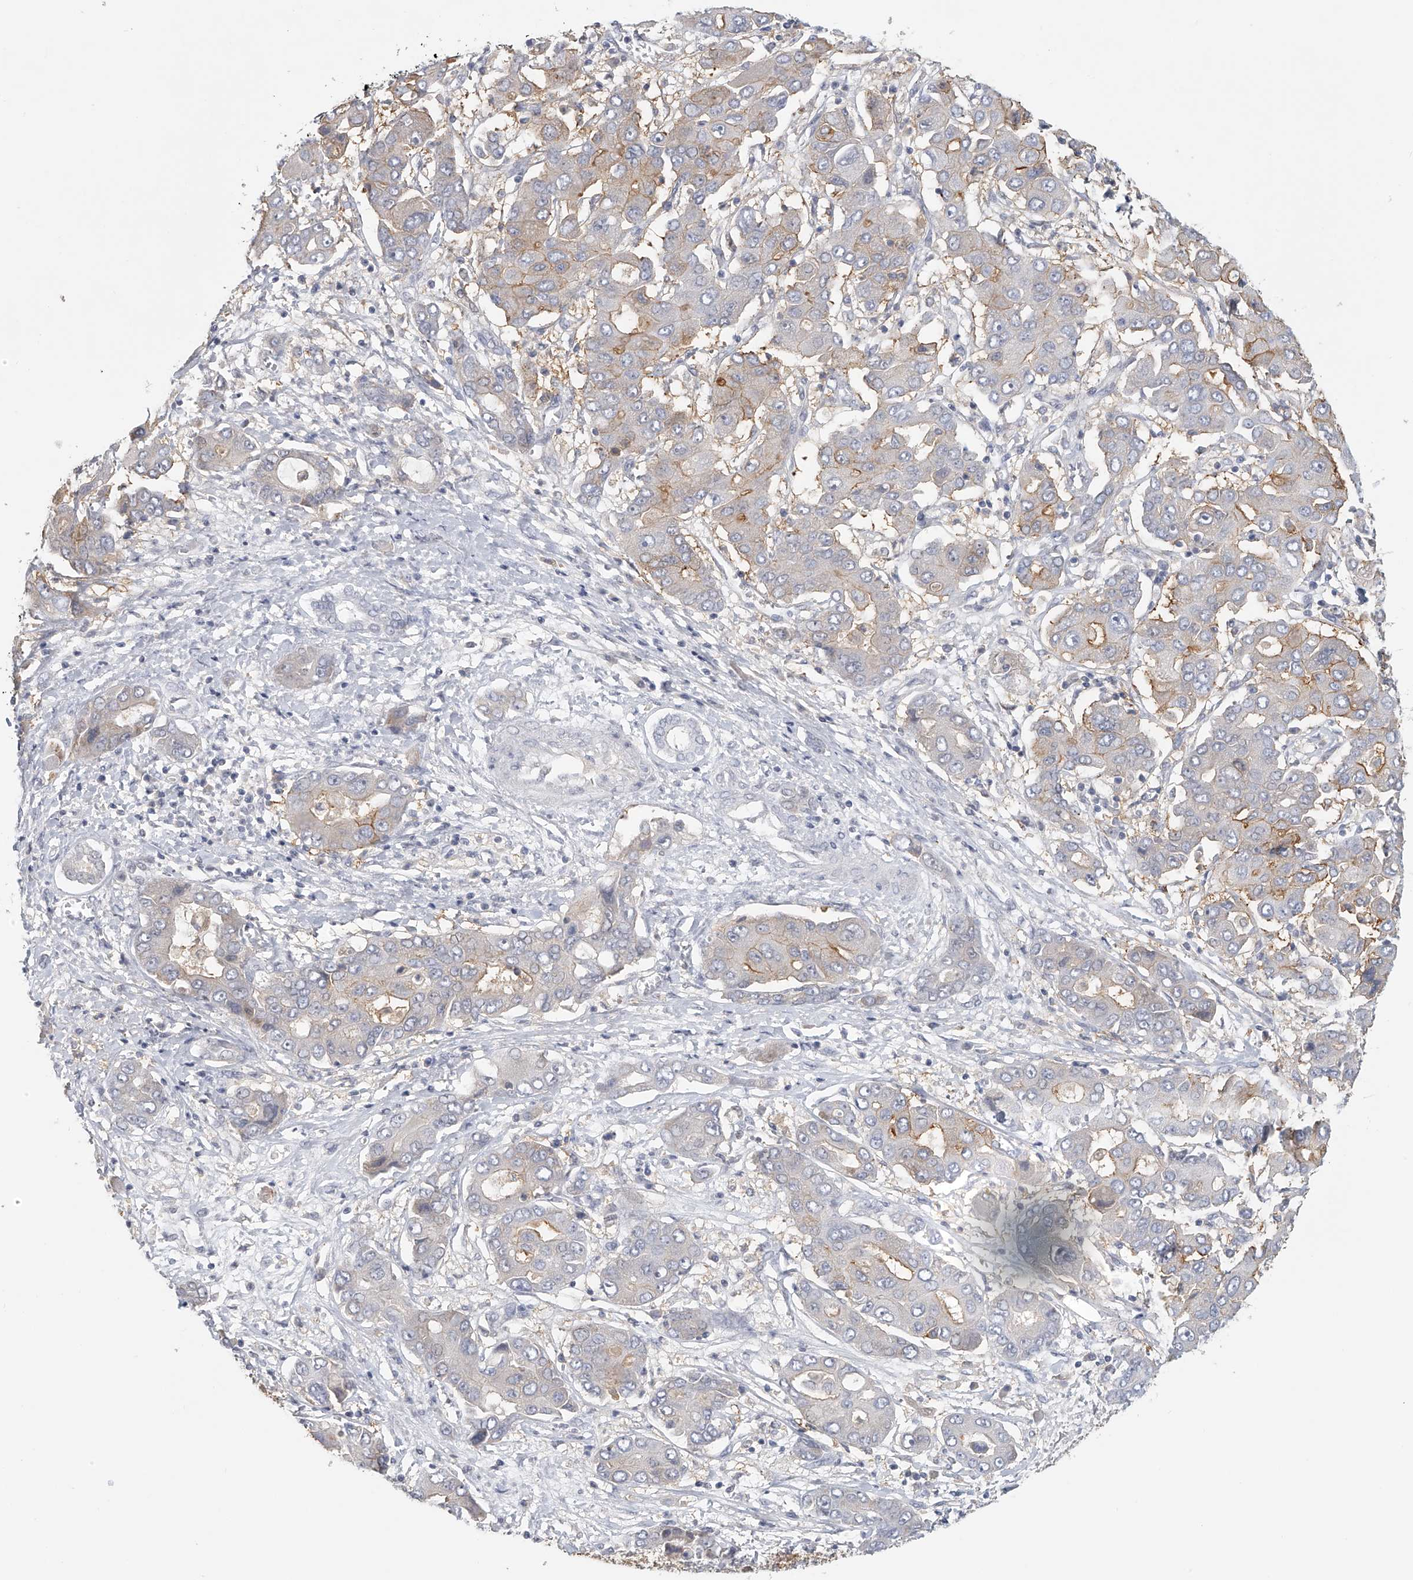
{"staining": {"intensity": "moderate", "quantity": "<25%", "location": "cytoplasmic/membranous"}, "tissue": "liver cancer", "cell_type": "Tumor cells", "image_type": "cancer", "snomed": [{"axis": "morphology", "description": "Cholangiocarcinoma"}, {"axis": "topography", "description": "Liver"}], "caption": "Cholangiocarcinoma (liver) stained with a protein marker demonstrates moderate staining in tumor cells.", "gene": "DDX43", "patient": {"sex": "male", "age": 67}}